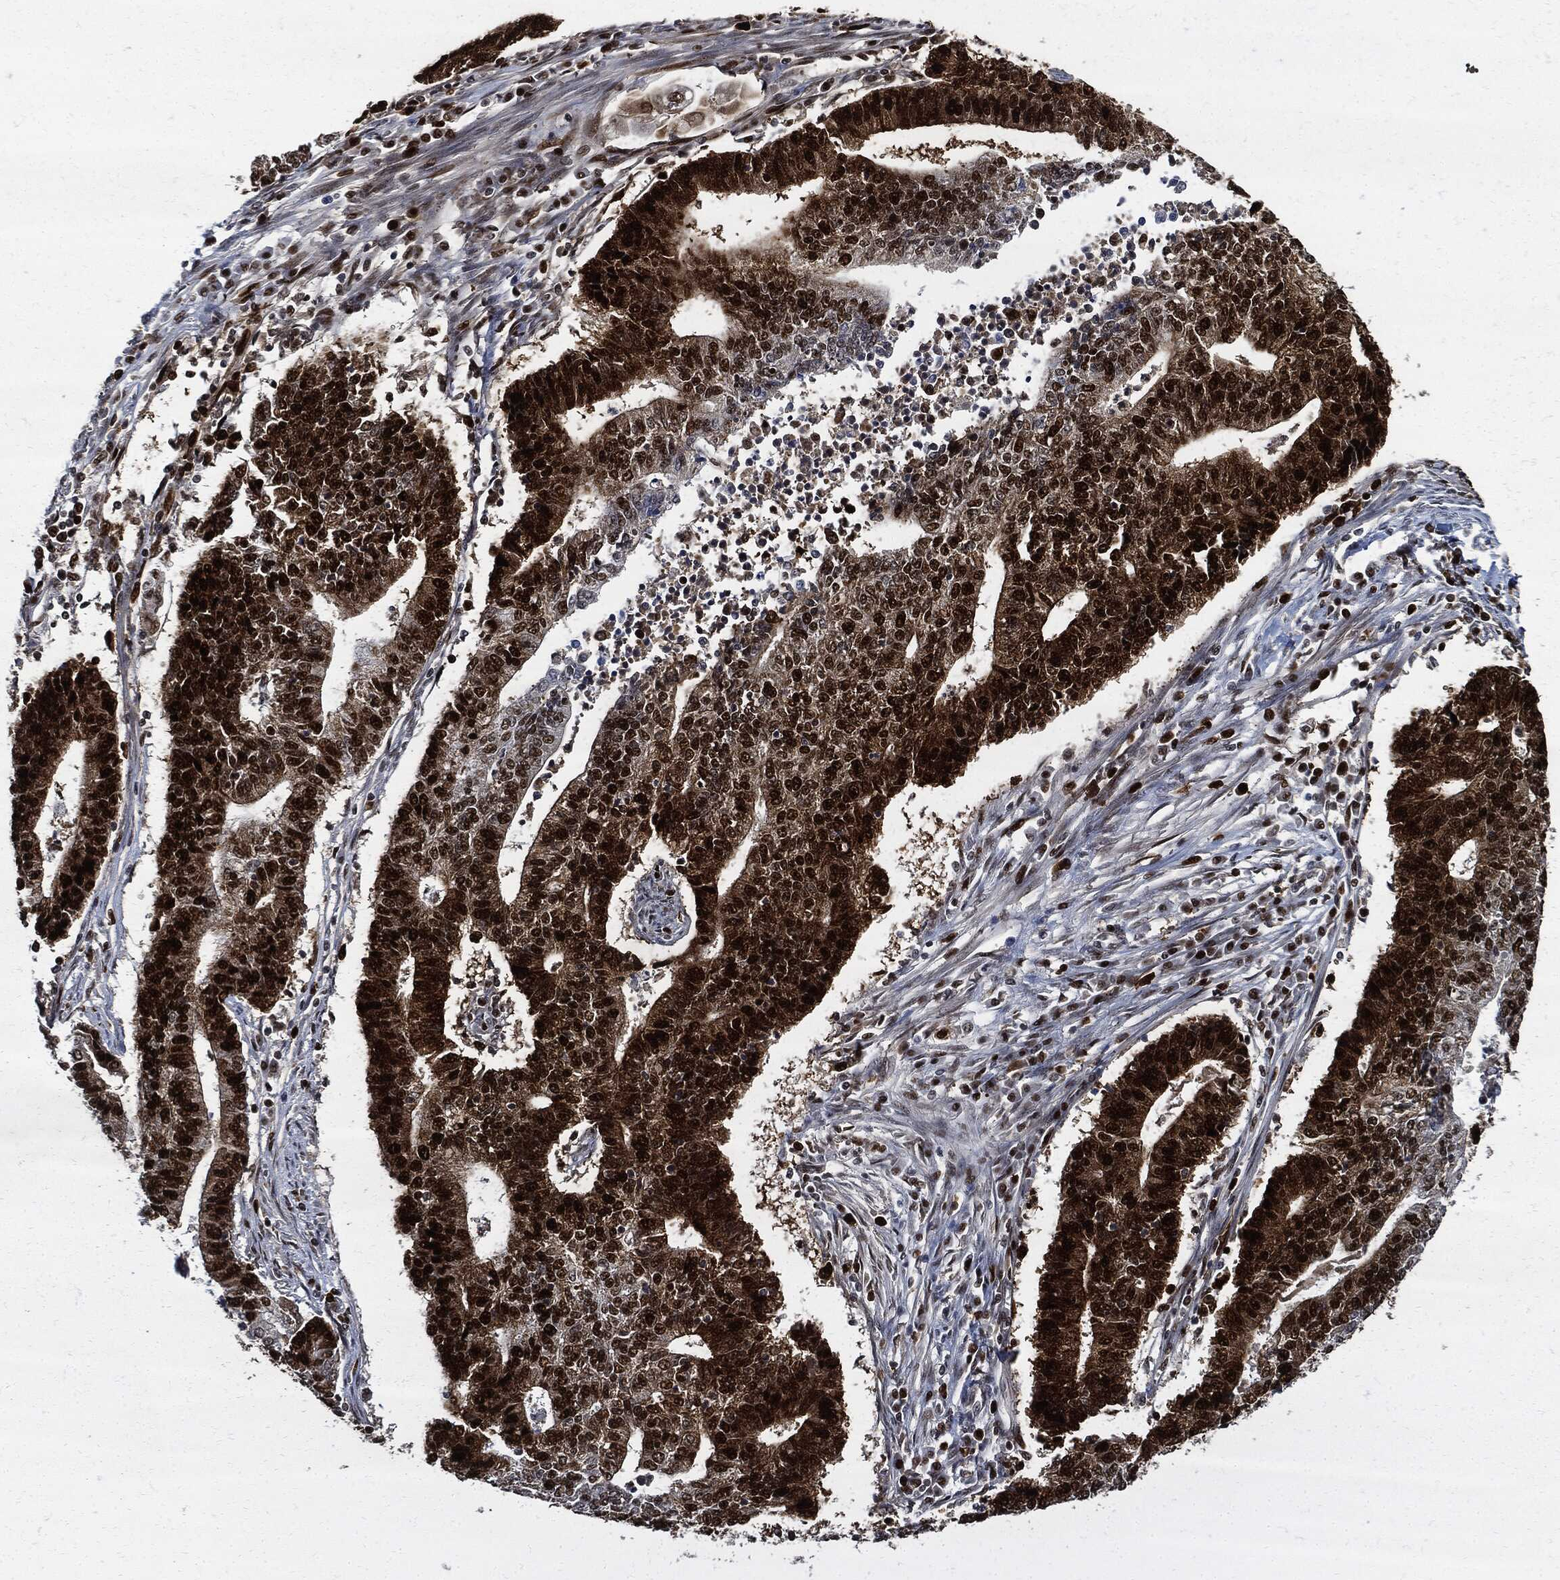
{"staining": {"intensity": "strong", "quantity": ">75%", "location": "cytoplasmic/membranous,nuclear"}, "tissue": "endometrial cancer", "cell_type": "Tumor cells", "image_type": "cancer", "snomed": [{"axis": "morphology", "description": "Adenocarcinoma, NOS"}, {"axis": "topography", "description": "Uterus"}, {"axis": "topography", "description": "Endometrium"}], "caption": "There is high levels of strong cytoplasmic/membranous and nuclear staining in tumor cells of endometrial adenocarcinoma, as demonstrated by immunohistochemical staining (brown color).", "gene": "PCNA", "patient": {"sex": "female", "age": 54}}